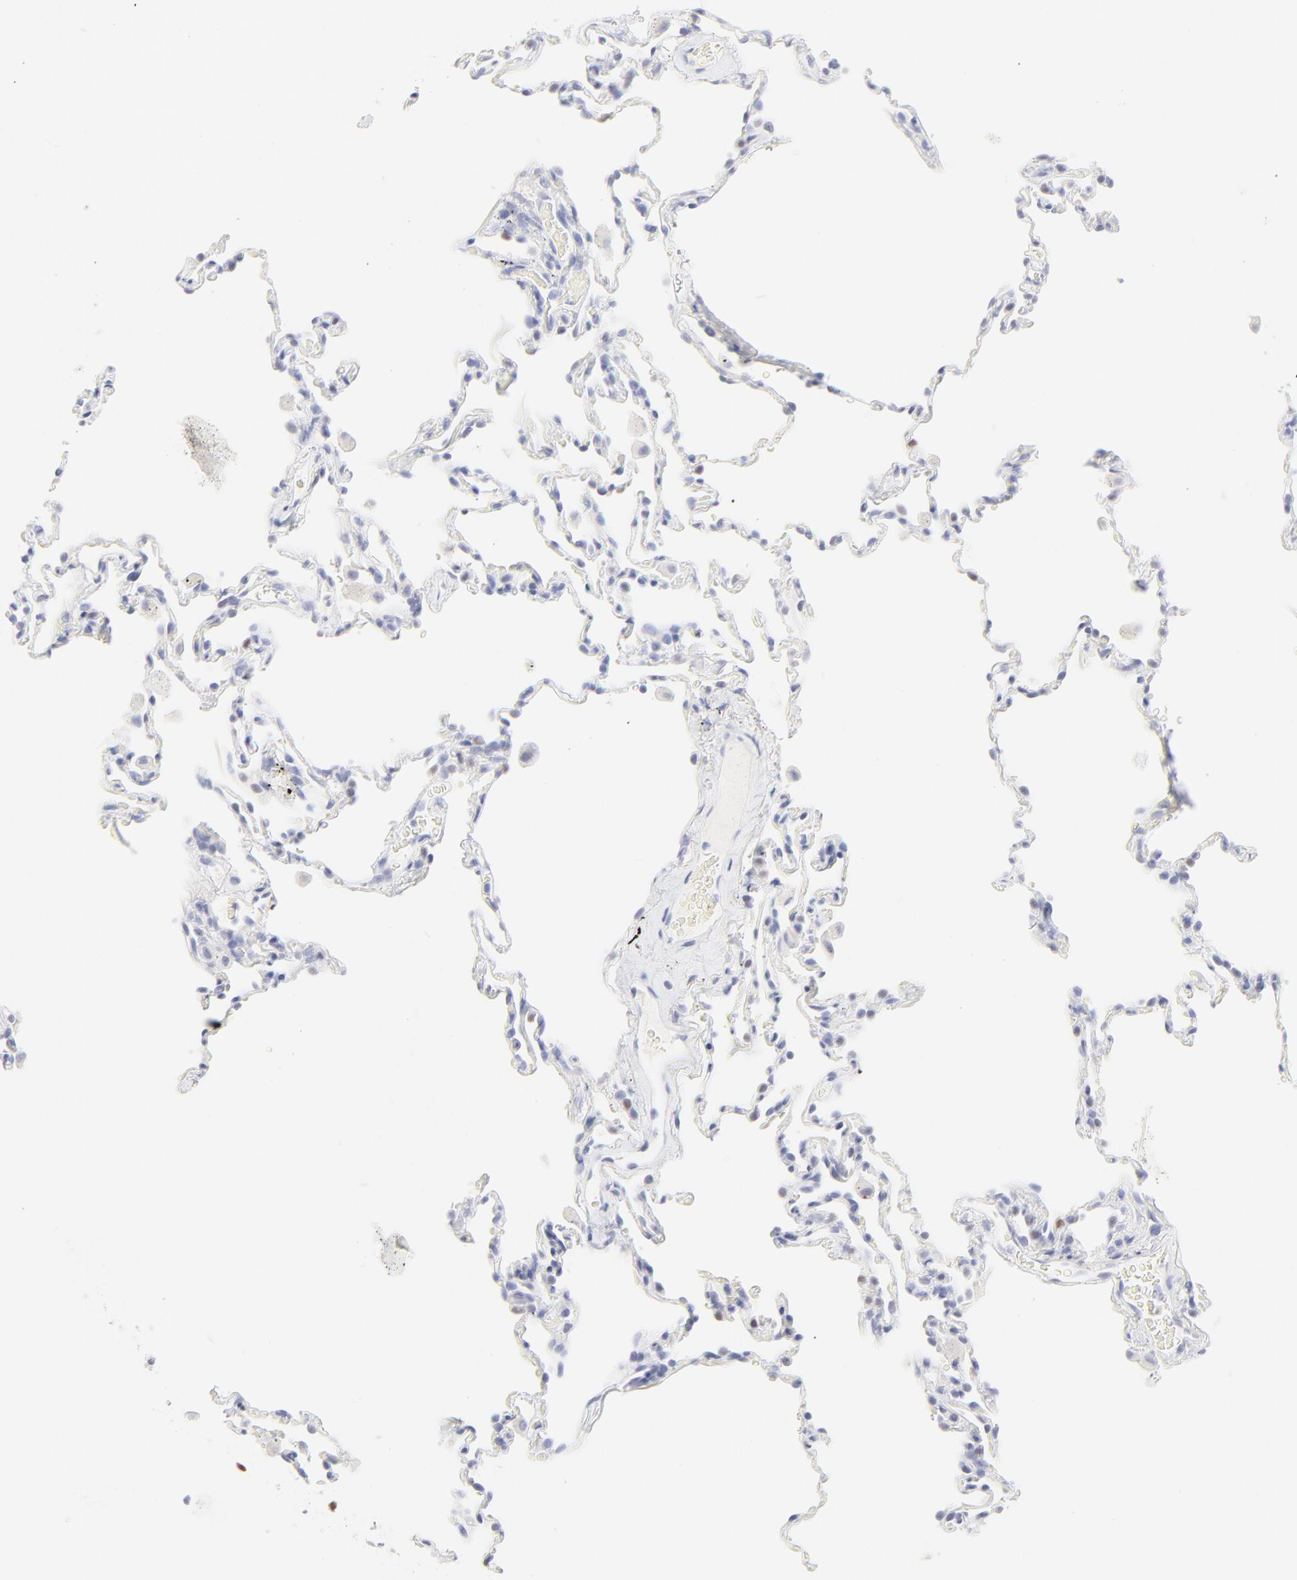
{"staining": {"intensity": "weak", "quantity": "<25%", "location": "nuclear"}, "tissue": "lung", "cell_type": "Alveolar cells", "image_type": "normal", "snomed": [{"axis": "morphology", "description": "Normal tissue, NOS"}, {"axis": "morphology", "description": "Soft tissue tumor metastatic"}, {"axis": "topography", "description": "Lung"}], "caption": "The histopathology image shows no significant expression in alveolar cells of lung. (Brightfield microscopy of DAB immunohistochemistry at high magnification).", "gene": "ELF3", "patient": {"sex": "male", "age": 59}}